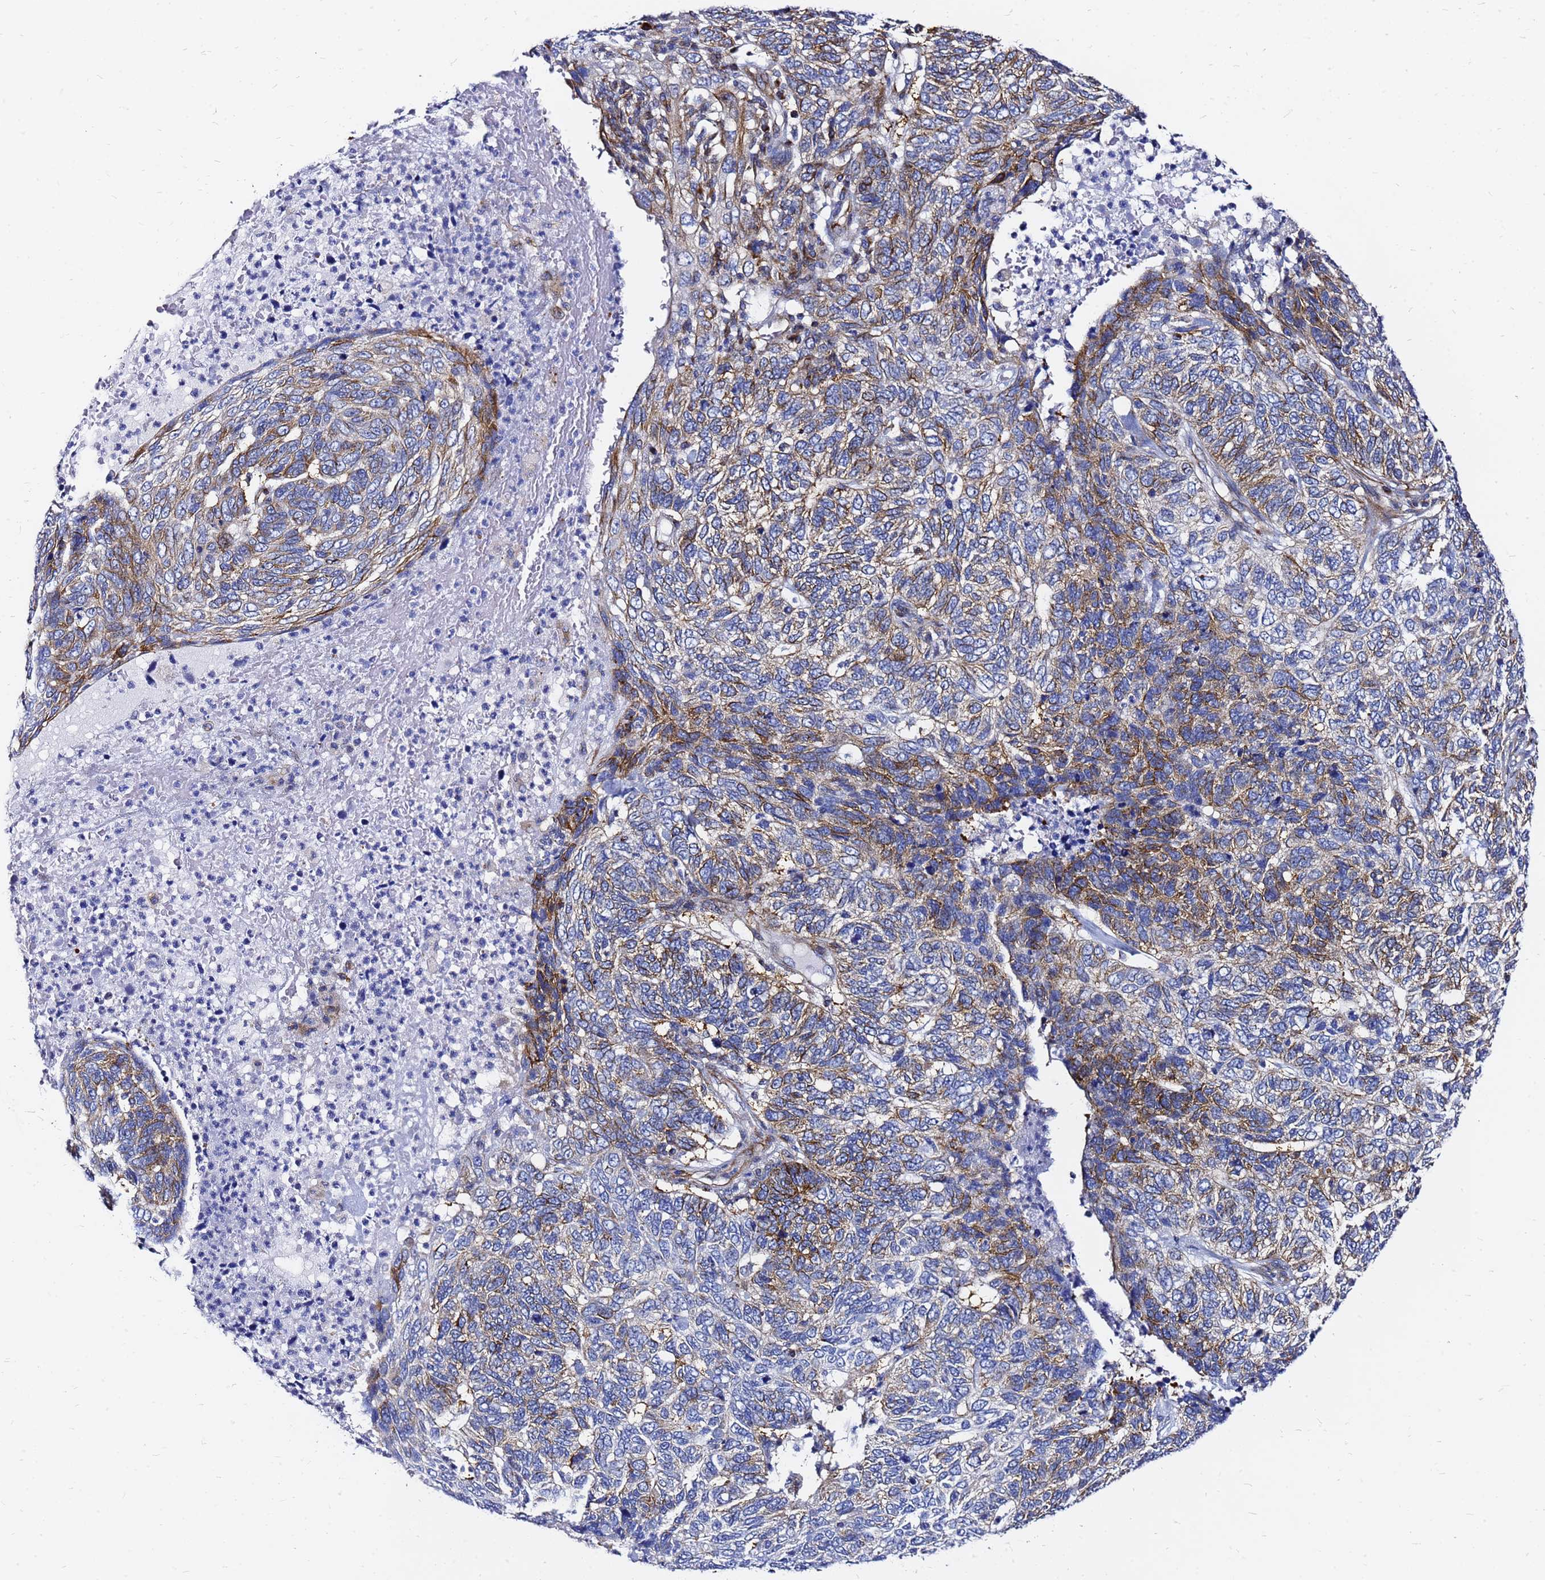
{"staining": {"intensity": "moderate", "quantity": "25%-75%", "location": "cytoplasmic/membranous"}, "tissue": "skin cancer", "cell_type": "Tumor cells", "image_type": "cancer", "snomed": [{"axis": "morphology", "description": "Basal cell carcinoma"}, {"axis": "topography", "description": "Skin"}], "caption": "There is medium levels of moderate cytoplasmic/membranous expression in tumor cells of skin cancer, as demonstrated by immunohistochemical staining (brown color).", "gene": "TUBA8", "patient": {"sex": "female", "age": 65}}